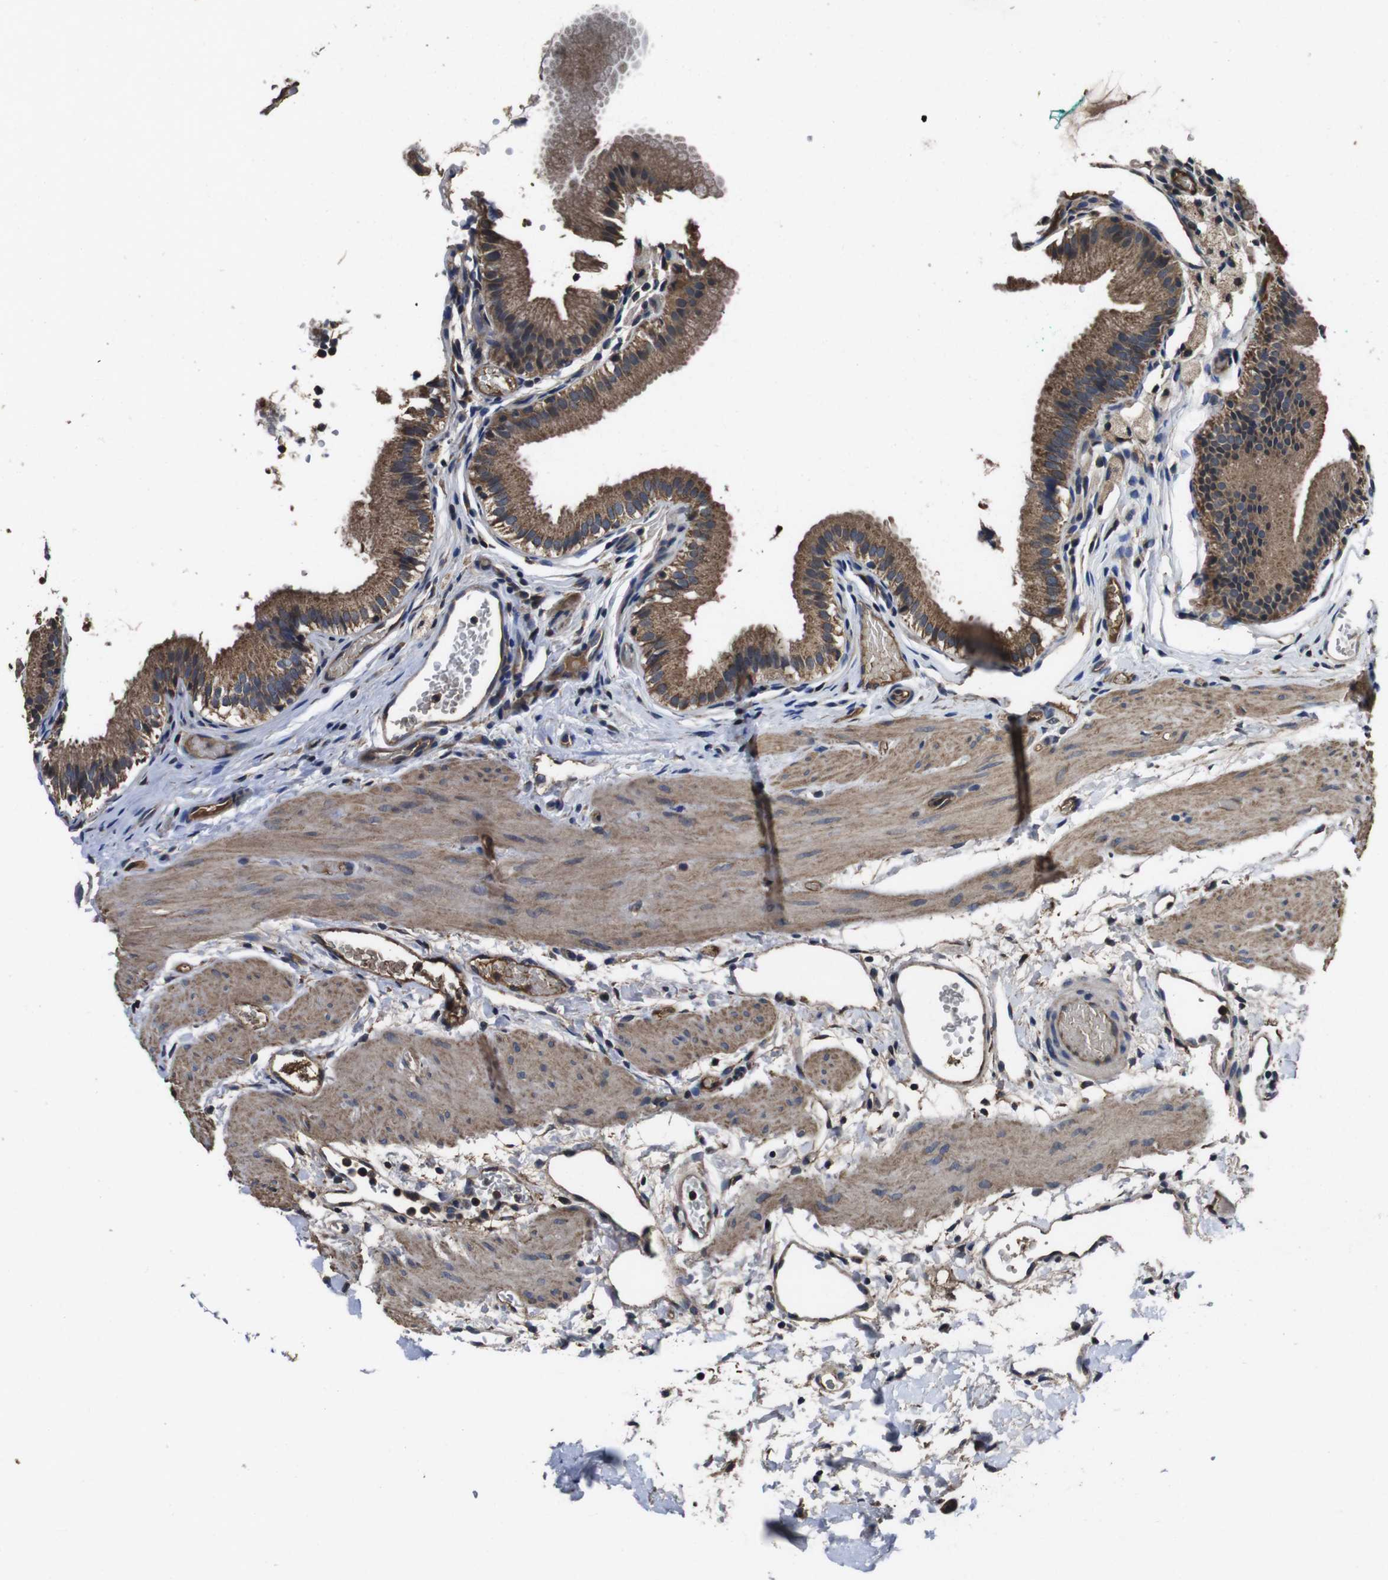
{"staining": {"intensity": "strong", "quantity": ">75%", "location": "cytoplasmic/membranous"}, "tissue": "gallbladder", "cell_type": "Glandular cells", "image_type": "normal", "snomed": [{"axis": "morphology", "description": "Normal tissue, NOS"}, {"axis": "topography", "description": "Gallbladder"}], "caption": "Normal gallbladder exhibits strong cytoplasmic/membranous positivity in about >75% of glandular cells, visualized by immunohistochemistry.", "gene": "CXCL11", "patient": {"sex": "female", "age": 26}}